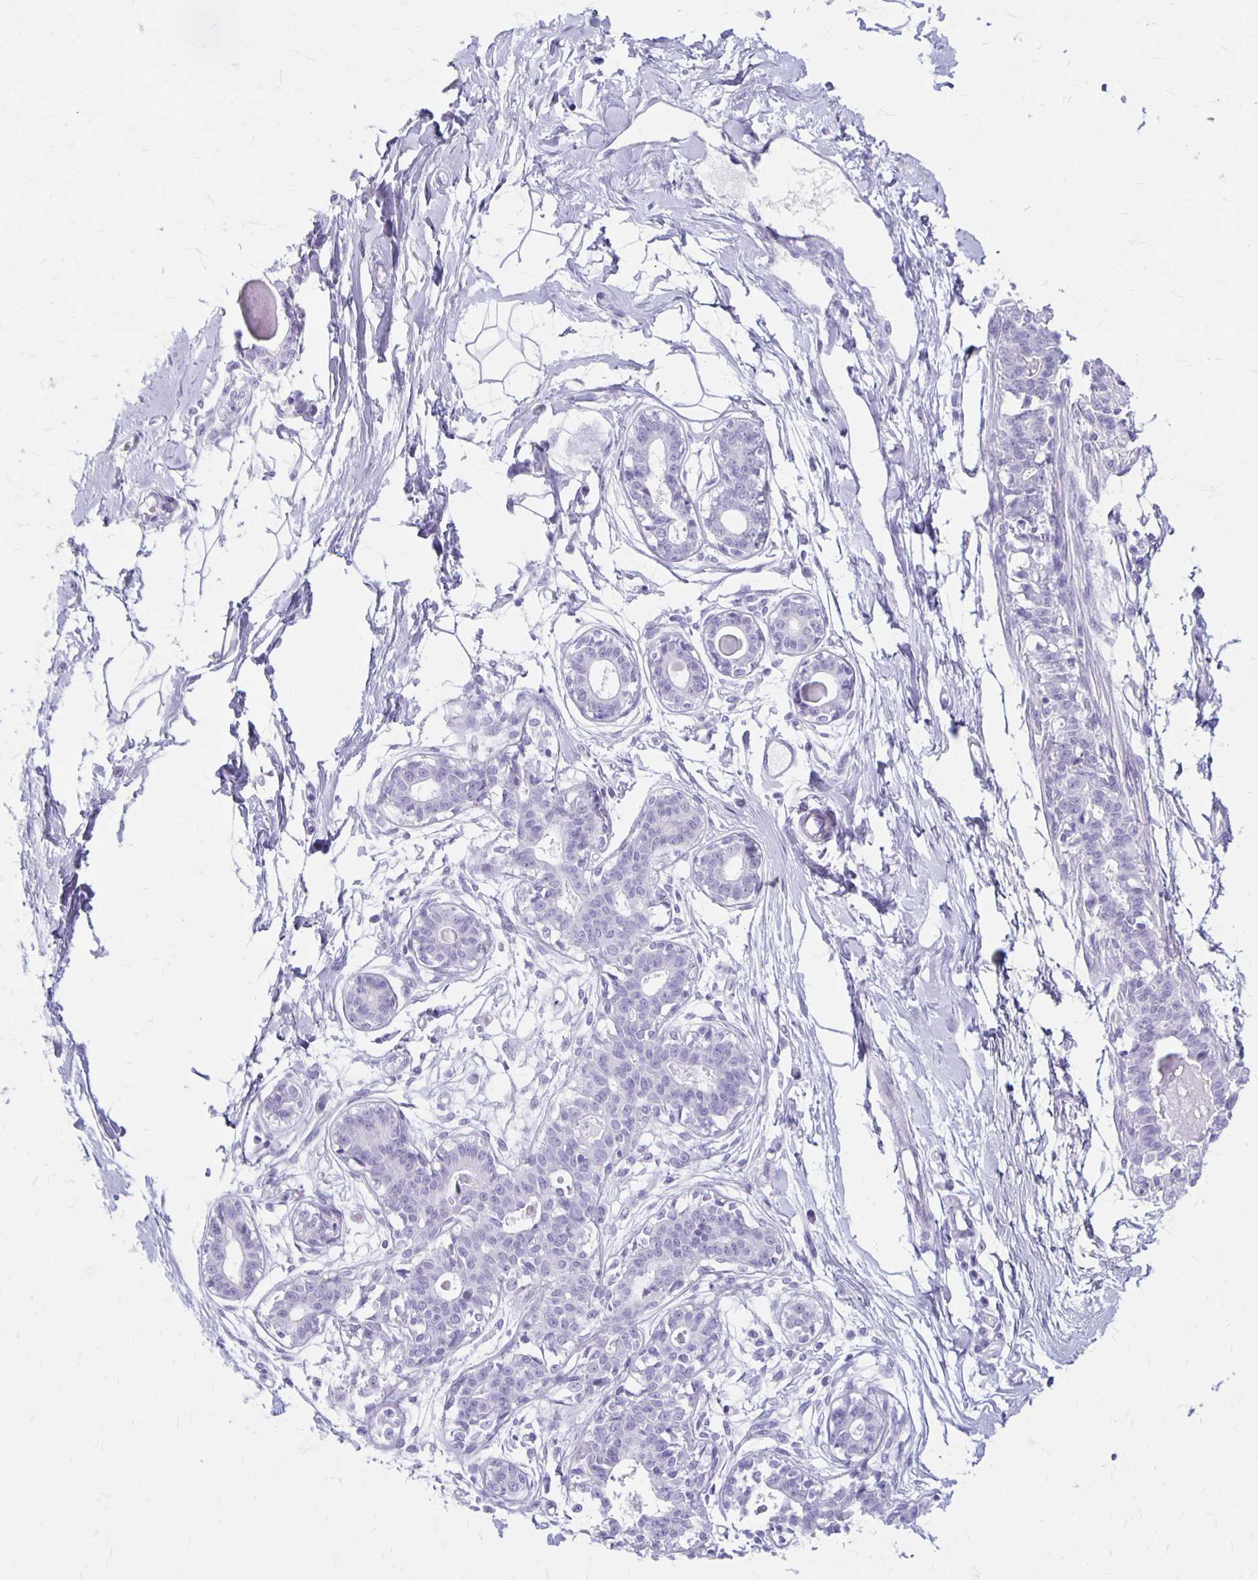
{"staining": {"intensity": "negative", "quantity": "none", "location": "none"}, "tissue": "breast", "cell_type": "Adipocytes", "image_type": "normal", "snomed": [{"axis": "morphology", "description": "Normal tissue, NOS"}, {"axis": "topography", "description": "Breast"}], "caption": "Immunohistochemistry (IHC) of normal human breast shows no staining in adipocytes.", "gene": "MAGEC2", "patient": {"sex": "female", "age": 45}}